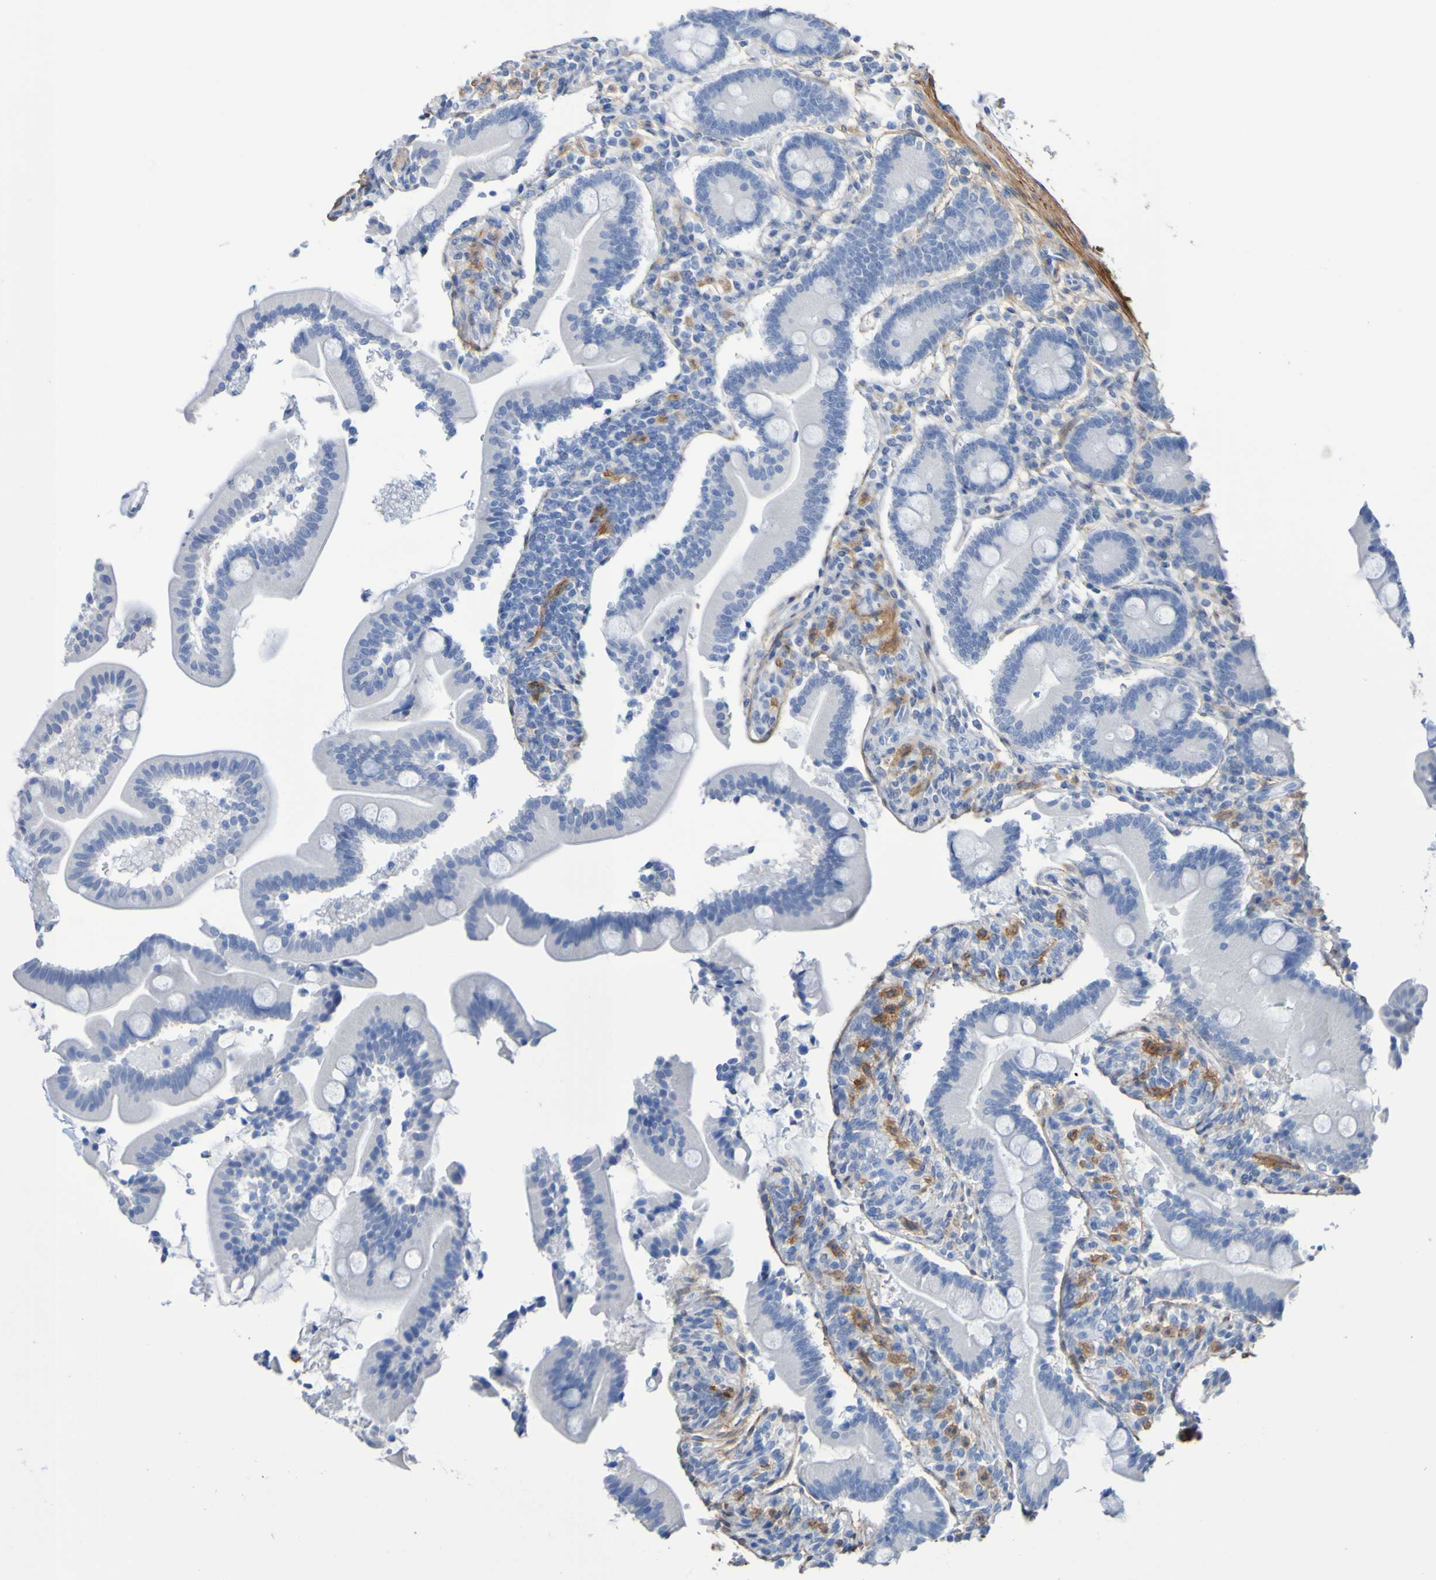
{"staining": {"intensity": "negative", "quantity": "none", "location": "none"}, "tissue": "duodenum", "cell_type": "Glandular cells", "image_type": "normal", "snomed": [{"axis": "morphology", "description": "Normal tissue, NOS"}, {"axis": "topography", "description": "Duodenum"}], "caption": "Human duodenum stained for a protein using immunohistochemistry (IHC) reveals no positivity in glandular cells.", "gene": "SGCB", "patient": {"sex": "male", "age": 54}}